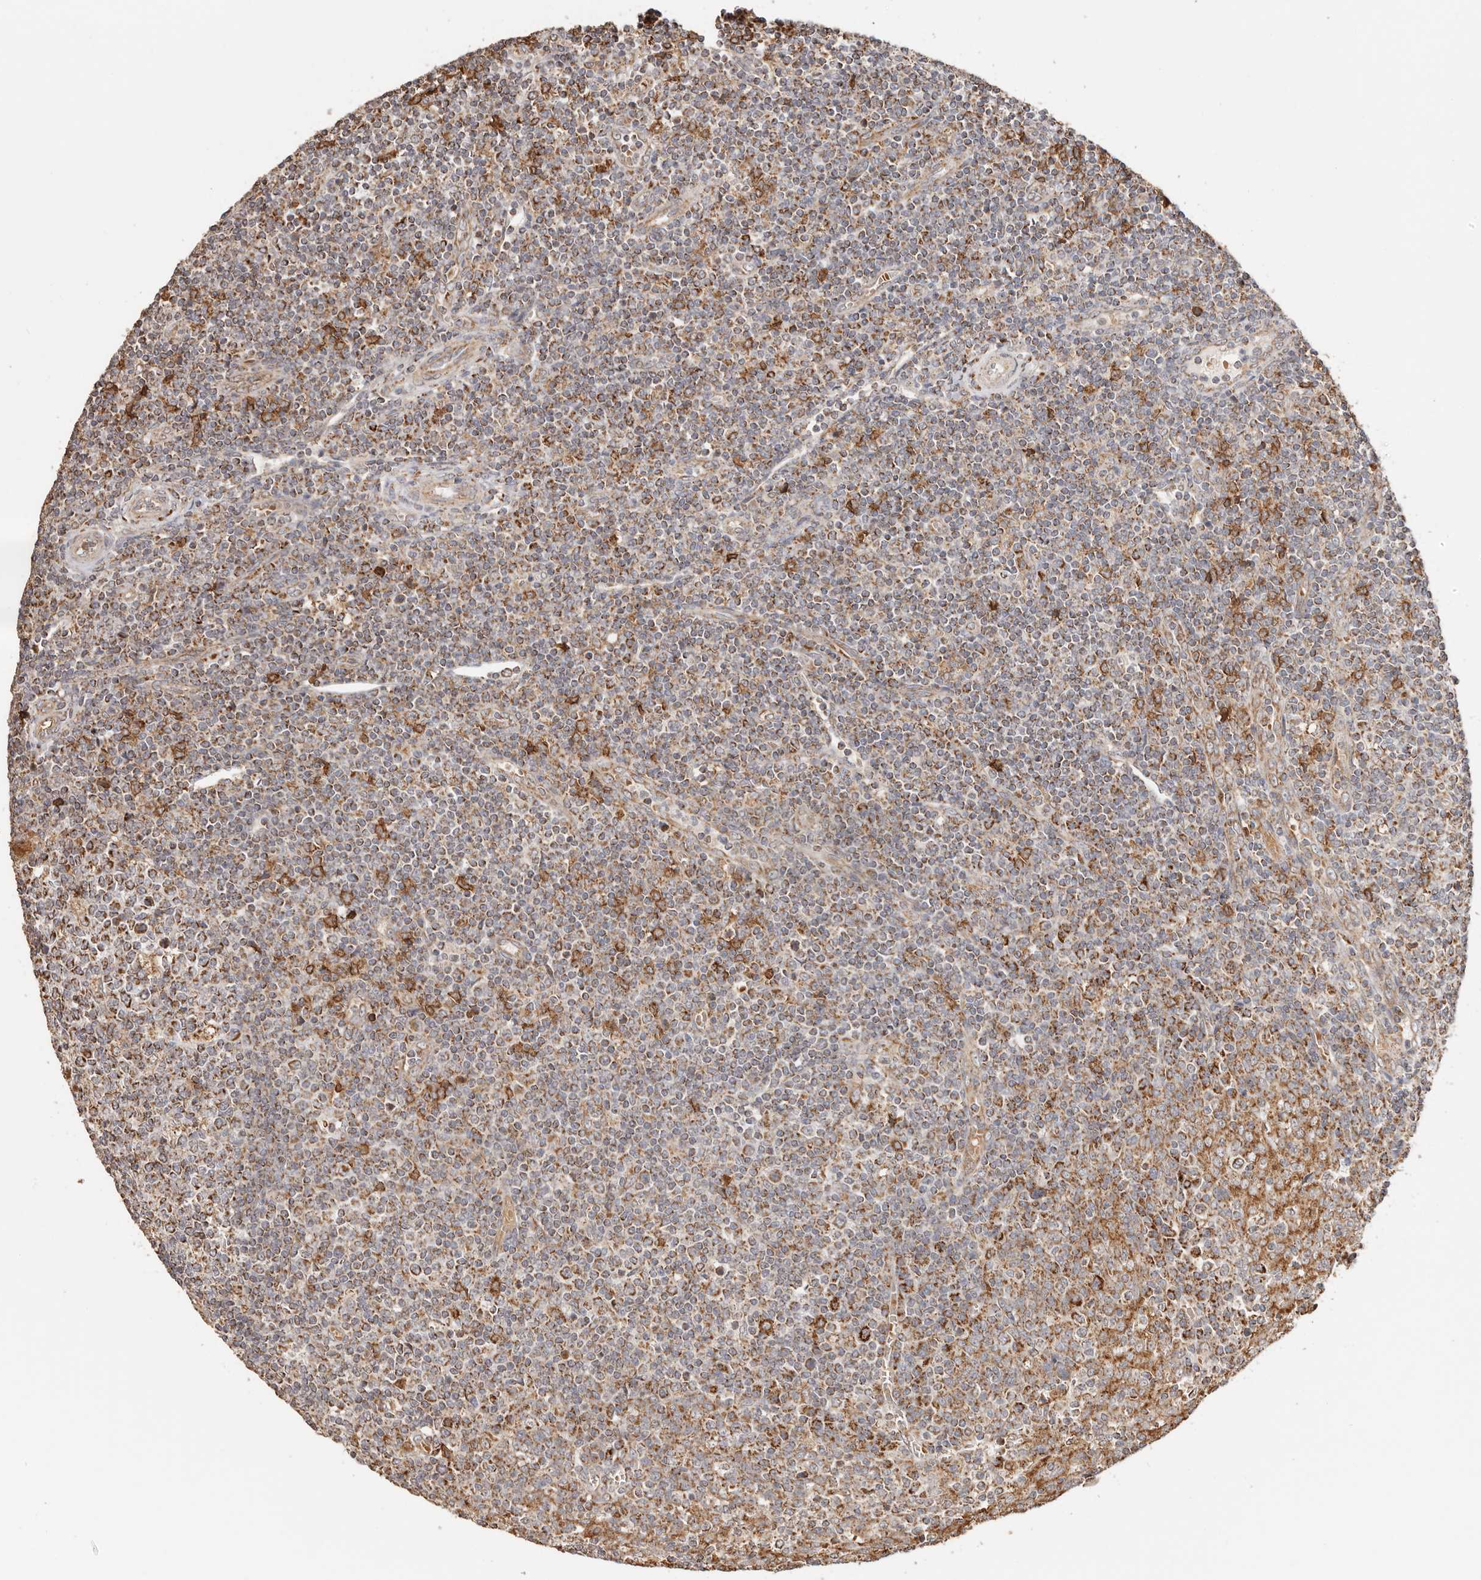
{"staining": {"intensity": "moderate", "quantity": ">75%", "location": "cytoplasmic/membranous"}, "tissue": "tonsil", "cell_type": "Germinal center cells", "image_type": "normal", "snomed": [{"axis": "morphology", "description": "Normal tissue, NOS"}, {"axis": "topography", "description": "Tonsil"}], "caption": "Moderate cytoplasmic/membranous protein expression is identified in about >75% of germinal center cells in tonsil.", "gene": "NDUFB11", "patient": {"sex": "female", "age": 19}}